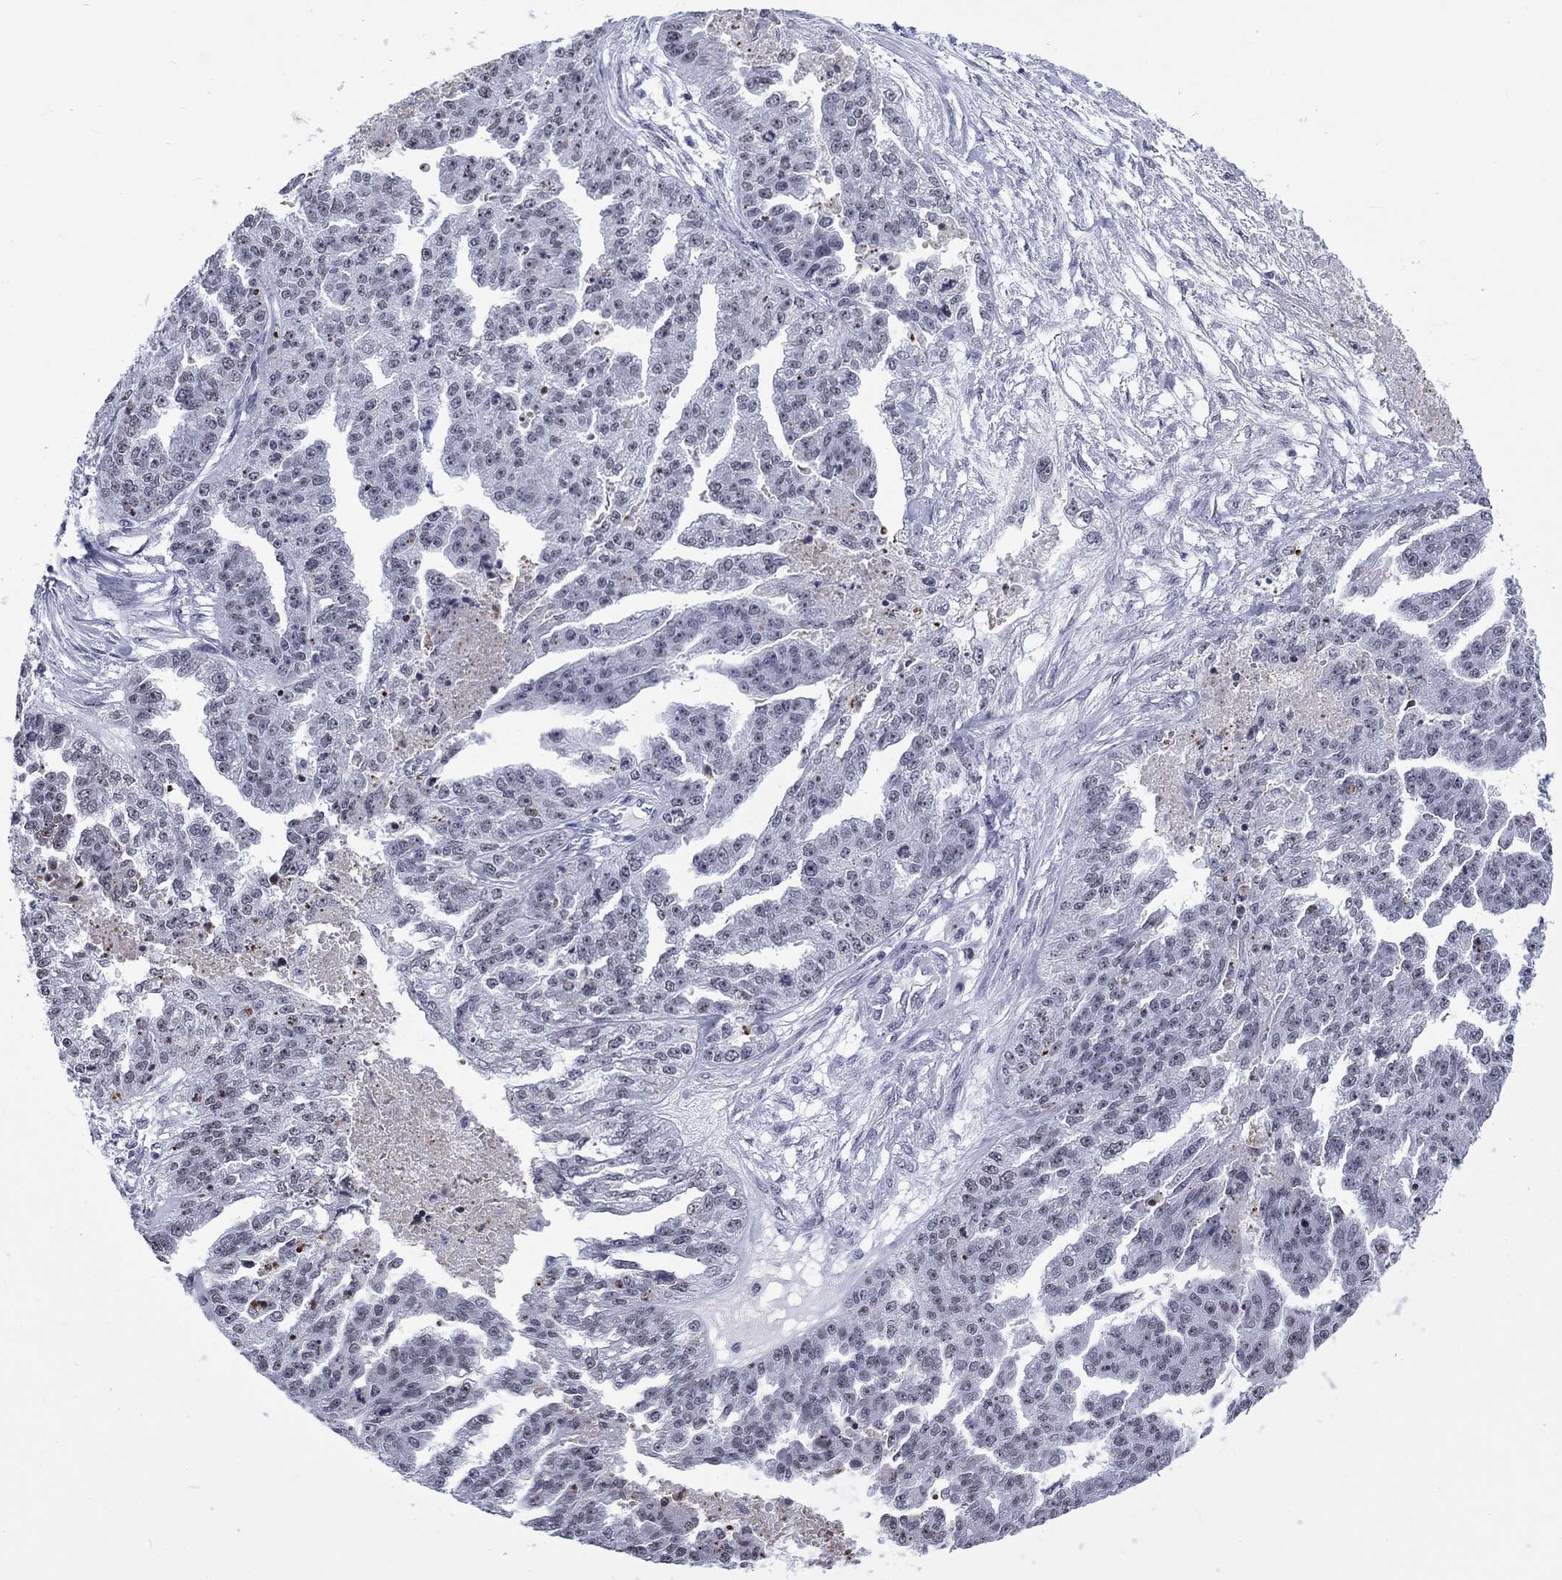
{"staining": {"intensity": "negative", "quantity": "none", "location": "none"}, "tissue": "ovarian cancer", "cell_type": "Tumor cells", "image_type": "cancer", "snomed": [{"axis": "morphology", "description": "Cystadenocarcinoma, serous, NOS"}, {"axis": "topography", "description": "Ovary"}], "caption": "IHC of human ovarian serous cystadenocarcinoma demonstrates no positivity in tumor cells.", "gene": "CSRNP3", "patient": {"sex": "female", "age": 58}}